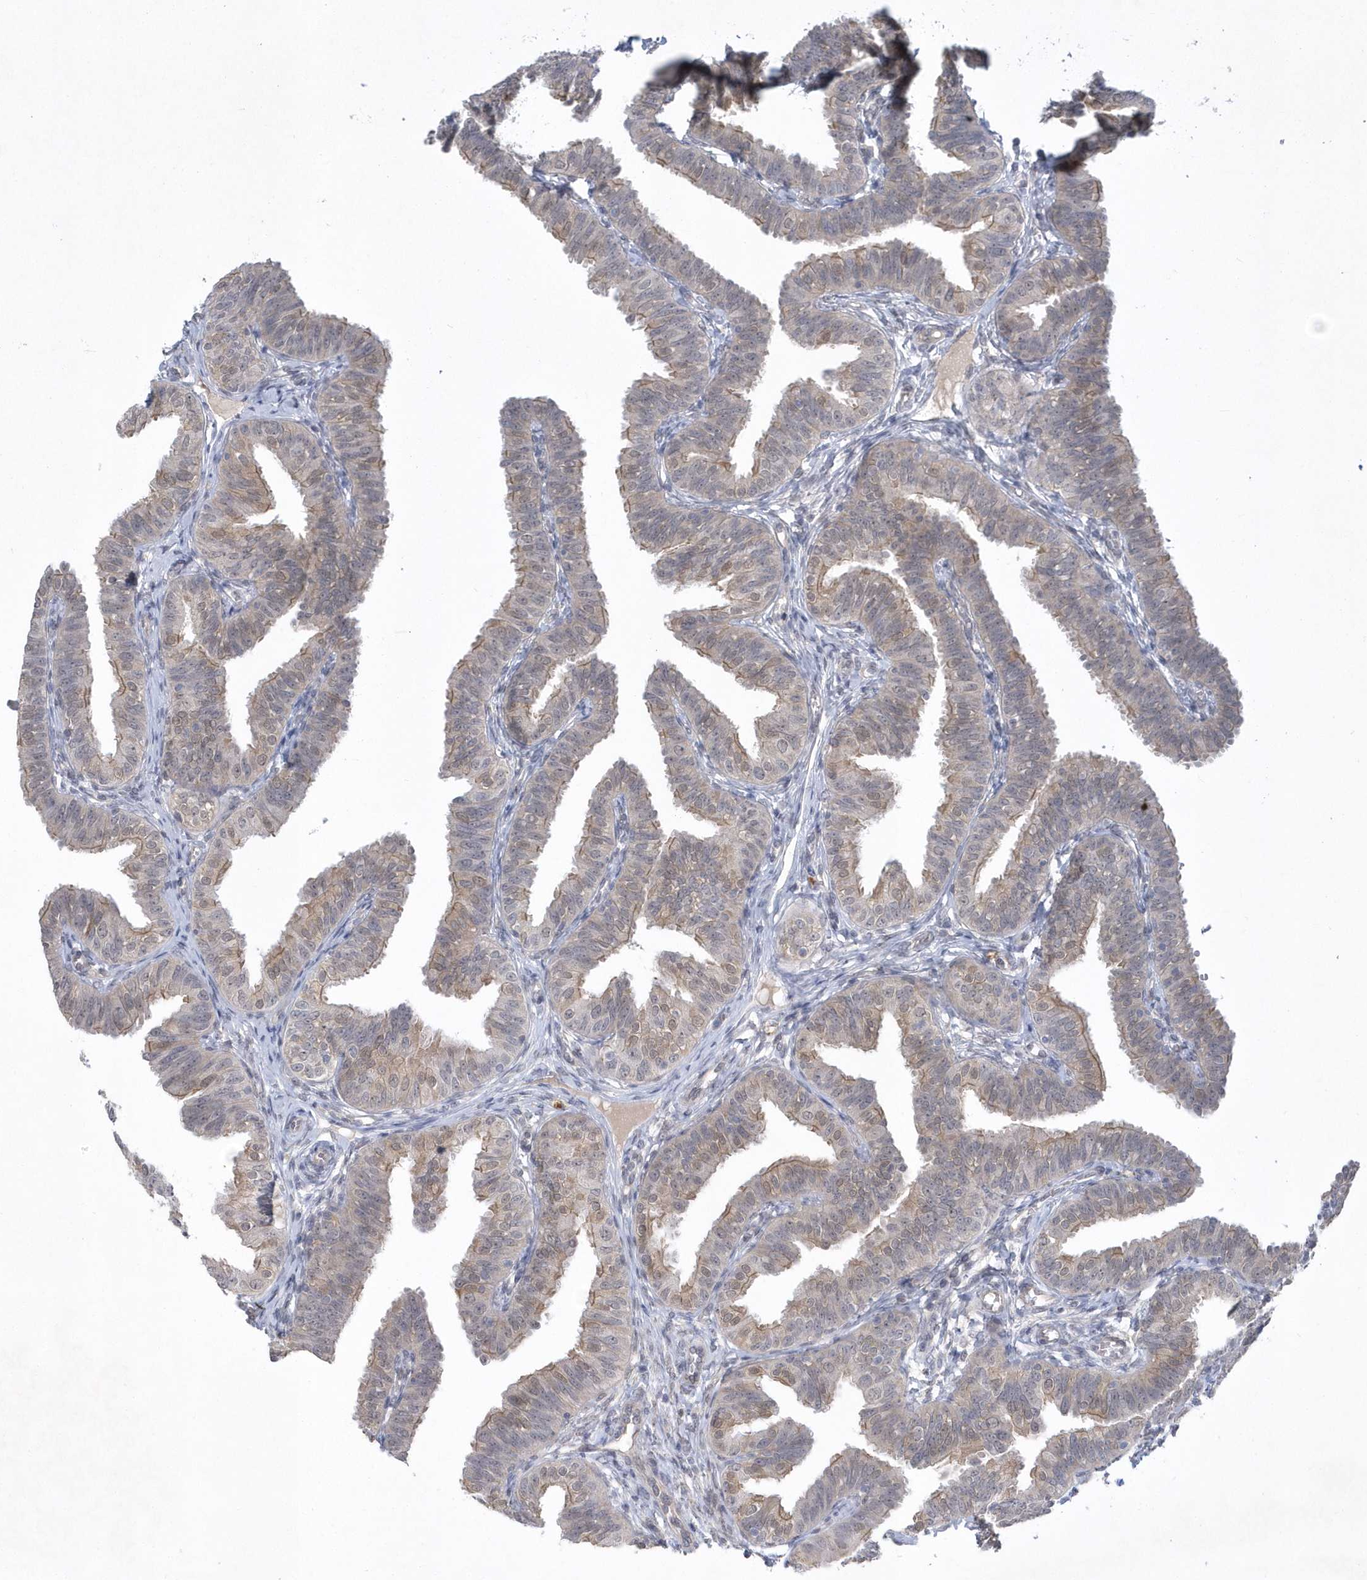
{"staining": {"intensity": "weak", "quantity": "25%-75%", "location": "cytoplasmic/membranous"}, "tissue": "fallopian tube", "cell_type": "Glandular cells", "image_type": "normal", "snomed": [{"axis": "morphology", "description": "Normal tissue, NOS"}, {"axis": "topography", "description": "Fallopian tube"}], "caption": "Immunohistochemical staining of normal human fallopian tube demonstrates weak cytoplasmic/membranous protein staining in about 25%-75% of glandular cells.", "gene": "ZC3H12D", "patient": {"sex": "female", "age": 35}}